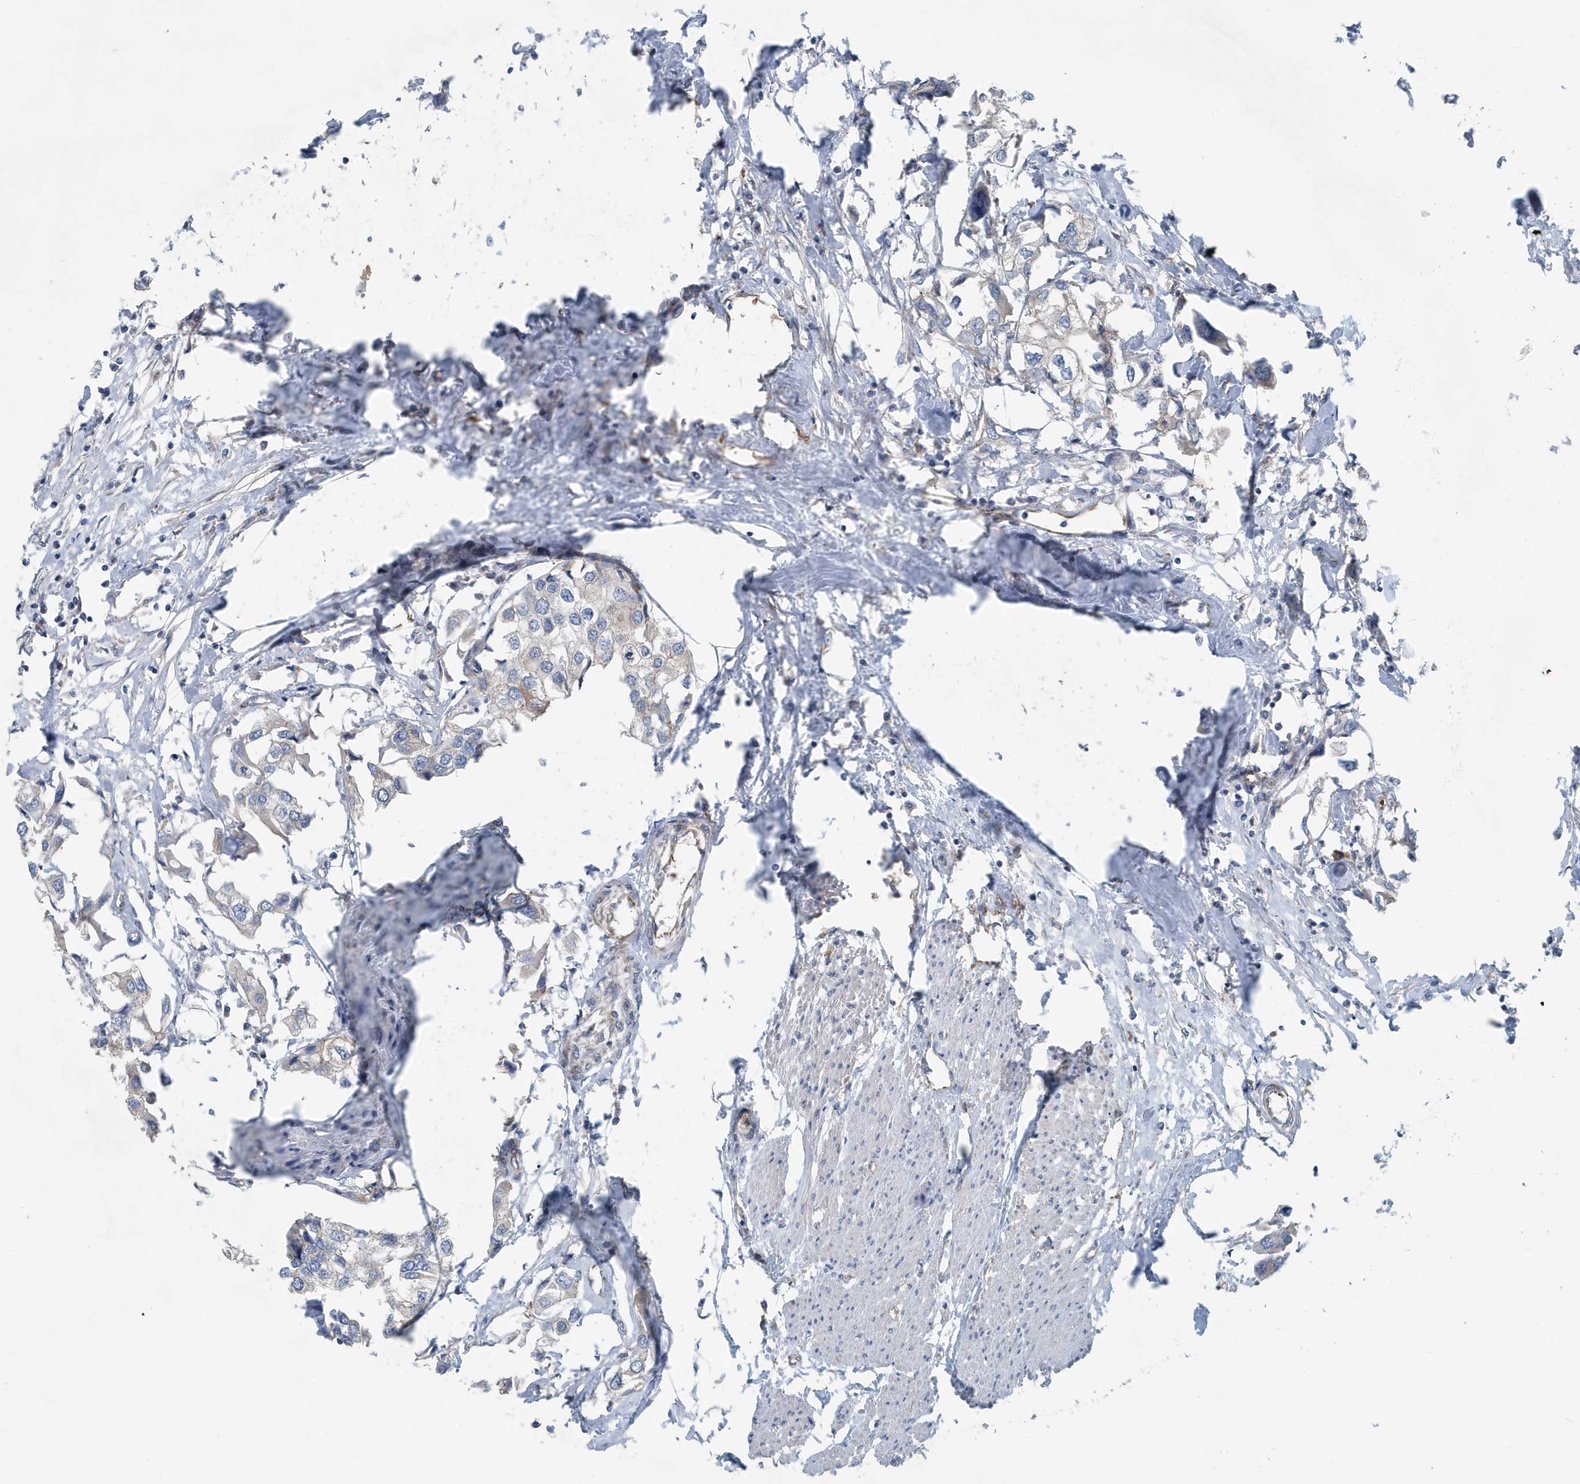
{"staining": {"intensity": "weak", "quantity": "<25%", "location": "cytoplasmic/membranous"}, "tissue": "urothelial cancer", "cell_type": "Tumor cells", "image_type": "cancer", "snomed": [{"axis": "morphology", "description": "Urothelial carcinoma, High grade"}, {"axis": "topography", "description": "Urinary bladder"}], "caption": "This is a histopathology image of immunohistochemistry staining of urothelial carcinoma (high-grade), which shows no expression in tumor cells.", "gene": "PPM1M", "patient": {"sex": "male", "age": 64}}